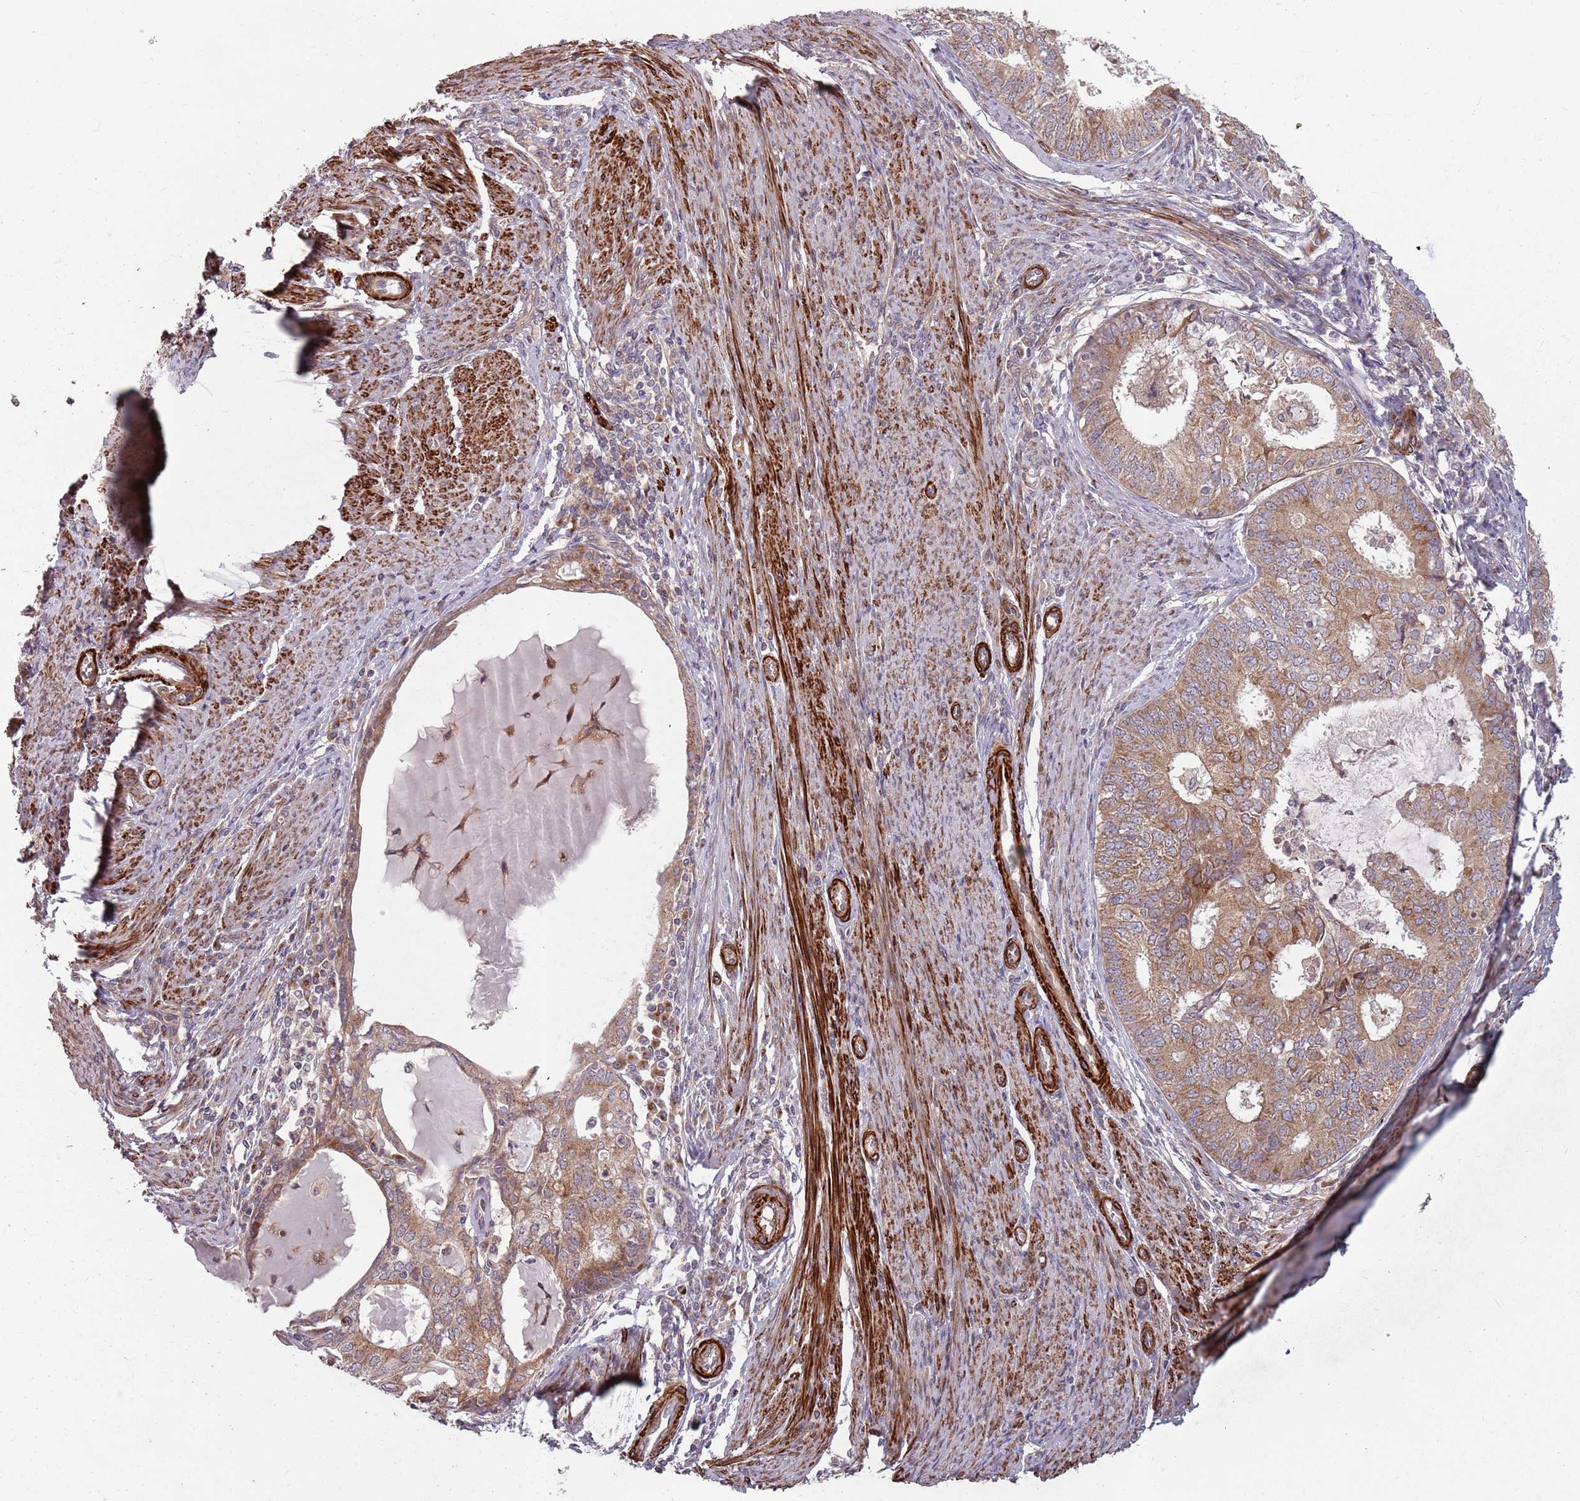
{"staining": {"intensity": "moderate", "quantity": ">75%", "location": "cytoplasmic/membranous"}, "tissue": "endometrial cancer", "cell_type": "Tumor cells", "image_type": "cancer", "snomed": [{"axis": "morphology", "description": "Adenocarcinoma, NOS"}, {"axis": "topography", "description": "Endometrium"}], "caption": "Brown immunohistochemical staining in endometrial adenocarcinoma reveals moderate cytoplasmic/membranous positivity in about >75% of tumor cells.", "gene": "PLD6", "patient": {"sex": "female", "age": 57}}